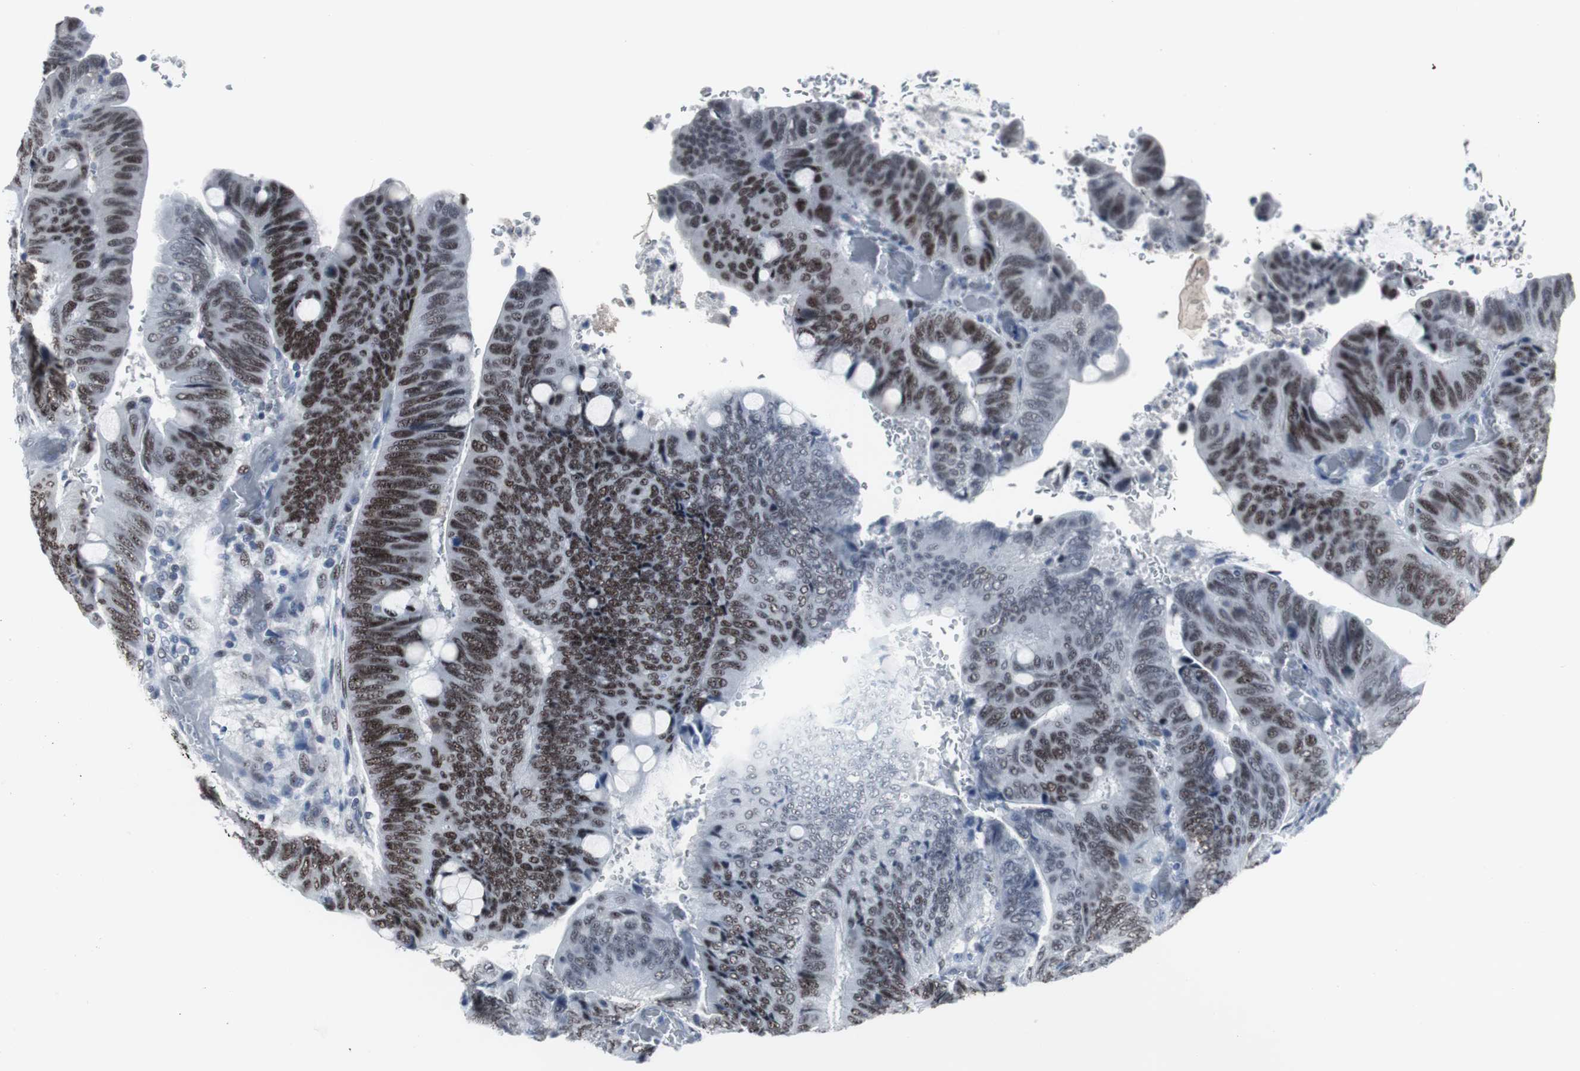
{"staining": {"intensity": "strong", "quantity": ">75%", "location": "nuclear"}, "tissue": "colorectal cancer", "cell_type": "Tumor cells", "image_type": "cancer", "snomed": [{"axis": "morphology", "description": "Normal tissue, NOS"}, {"axis": "morphology", "description": "Adenocarcinoma, NOS"}, {"axis": "topography", "description": "Rectum"}, {"axis": "topography", "description": "Peripheral nerve tissue"}], "caption": "IHC of colorectal cancer exhibits high levels of strong nuclear staining in approximately >75% of tumor cells. (Brightfield microscopy of DAB IHC at high magnification).", "gene": "FOXP4", "patient": {"sex": "male", "age": 92}}